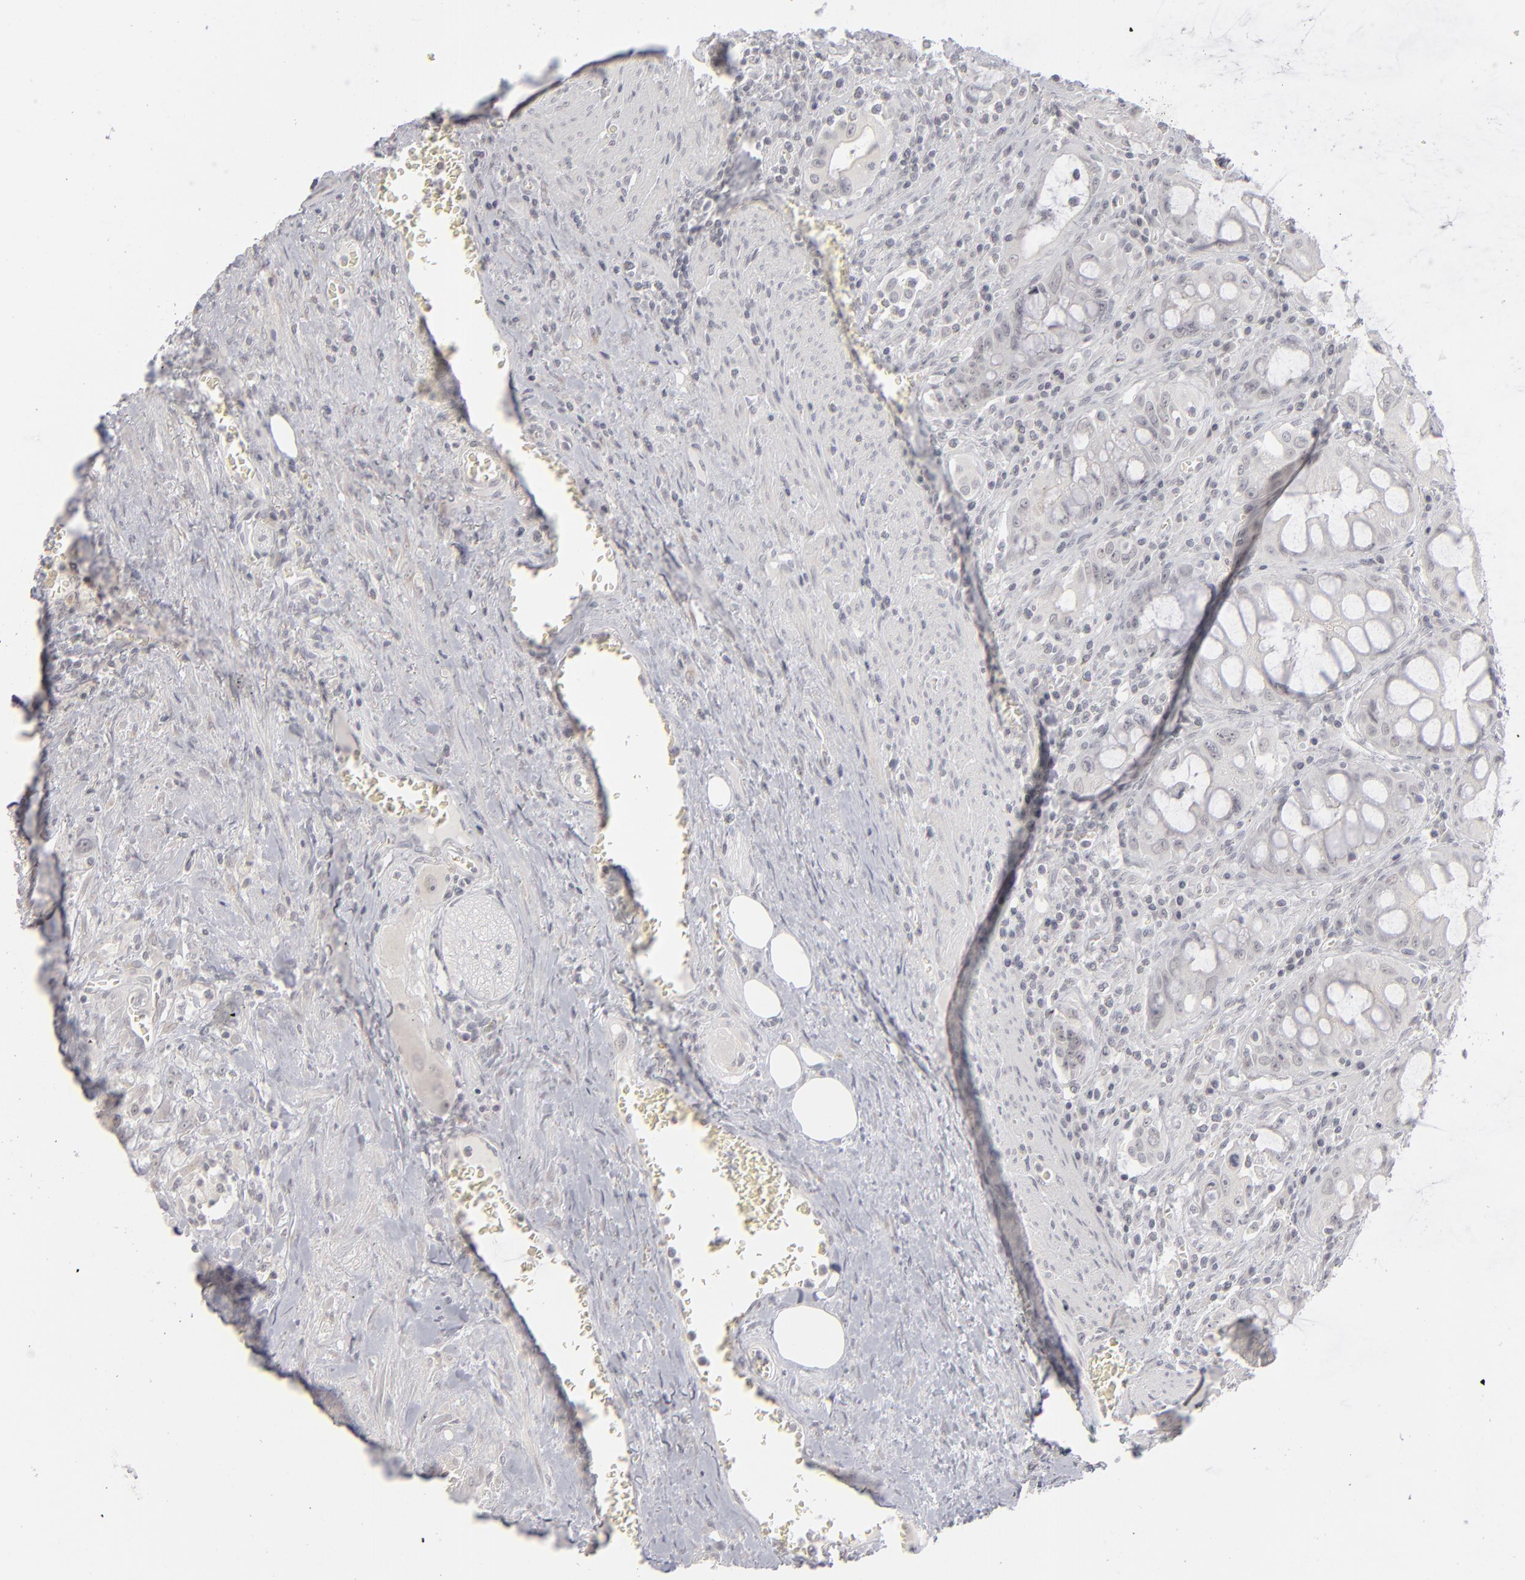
{"staining": {"intensity": "negative", "quantity": "none", "location": "none"}, "tissue": "colorectal cancer", "cell_type": "Tumor cells", "image_type": "cancer", "snomed": [{"axis": "morphology", "description": "Adenocarcinoma, NOS"}, {"axis": "topography", "description": "Rectum"}], "caption": "Colorectal adenocarcinoma stained for a protein using immunohistochemistry demonstrates no positivity tumor cells.", "gene": "KIAA1210", "patient": {"sex": "male", "age": 70}}